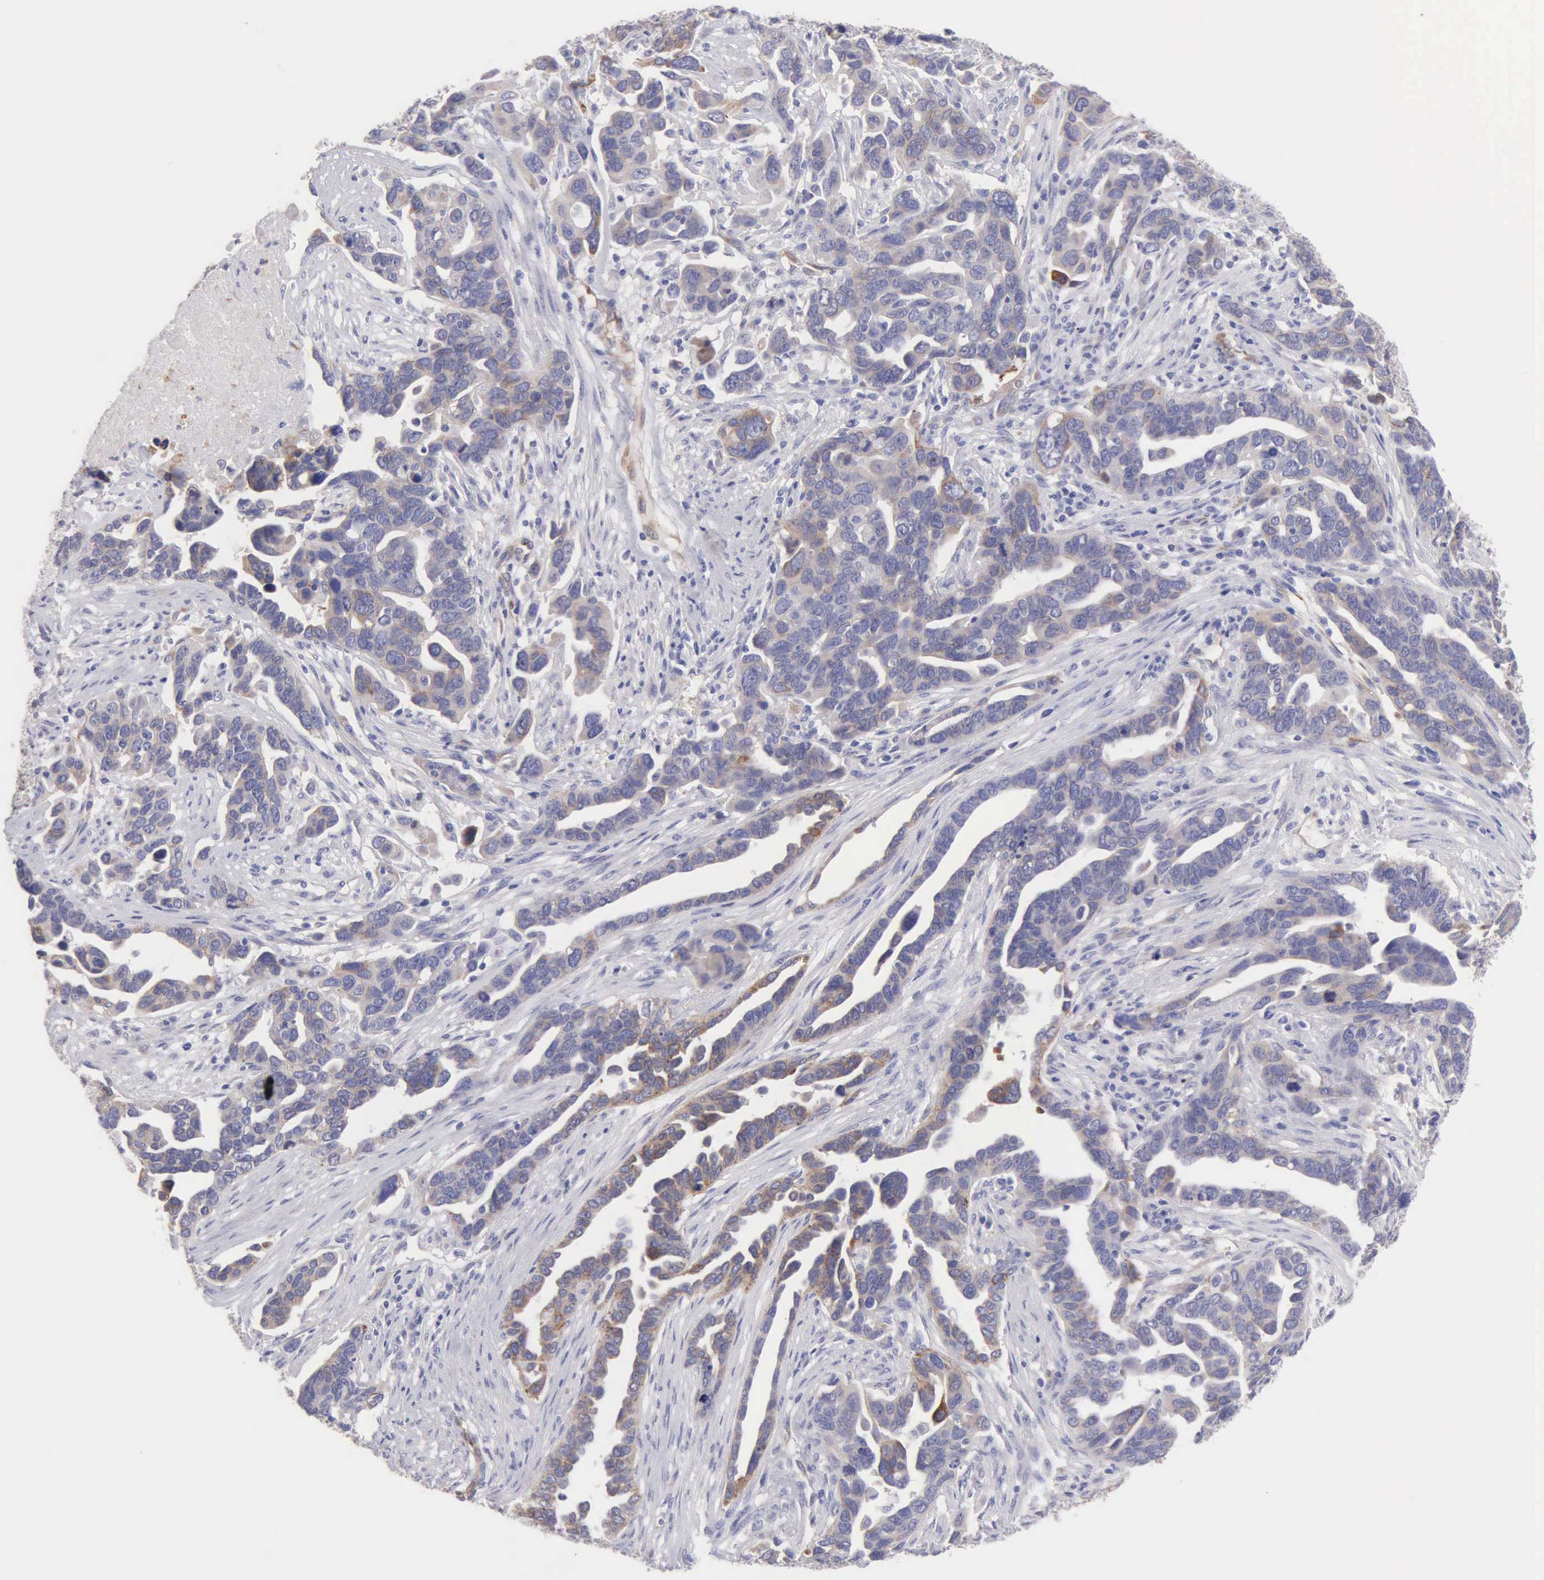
{"staining": {"intensity": "moderate", "quantity": "25%-75%", "location": "cytoplasmic/membranous"}, "tissue": "ovarian cancer", "cell_type": "Tumor cells", "image_type": "cancer", "snomed": [{"axis": "morphology", "description": "Cystadenocarcinoma, serous, NOS"}, {"axis": "topography", "description": "Ovary"}], "caption": "A brown stain shows moderate cytoplasmic/membranous staining of a protein in human ovarian serous cystadenocarcinoma tumor cells.", "gene": "APP", "patient": {"sex": "female", "age": 54}}